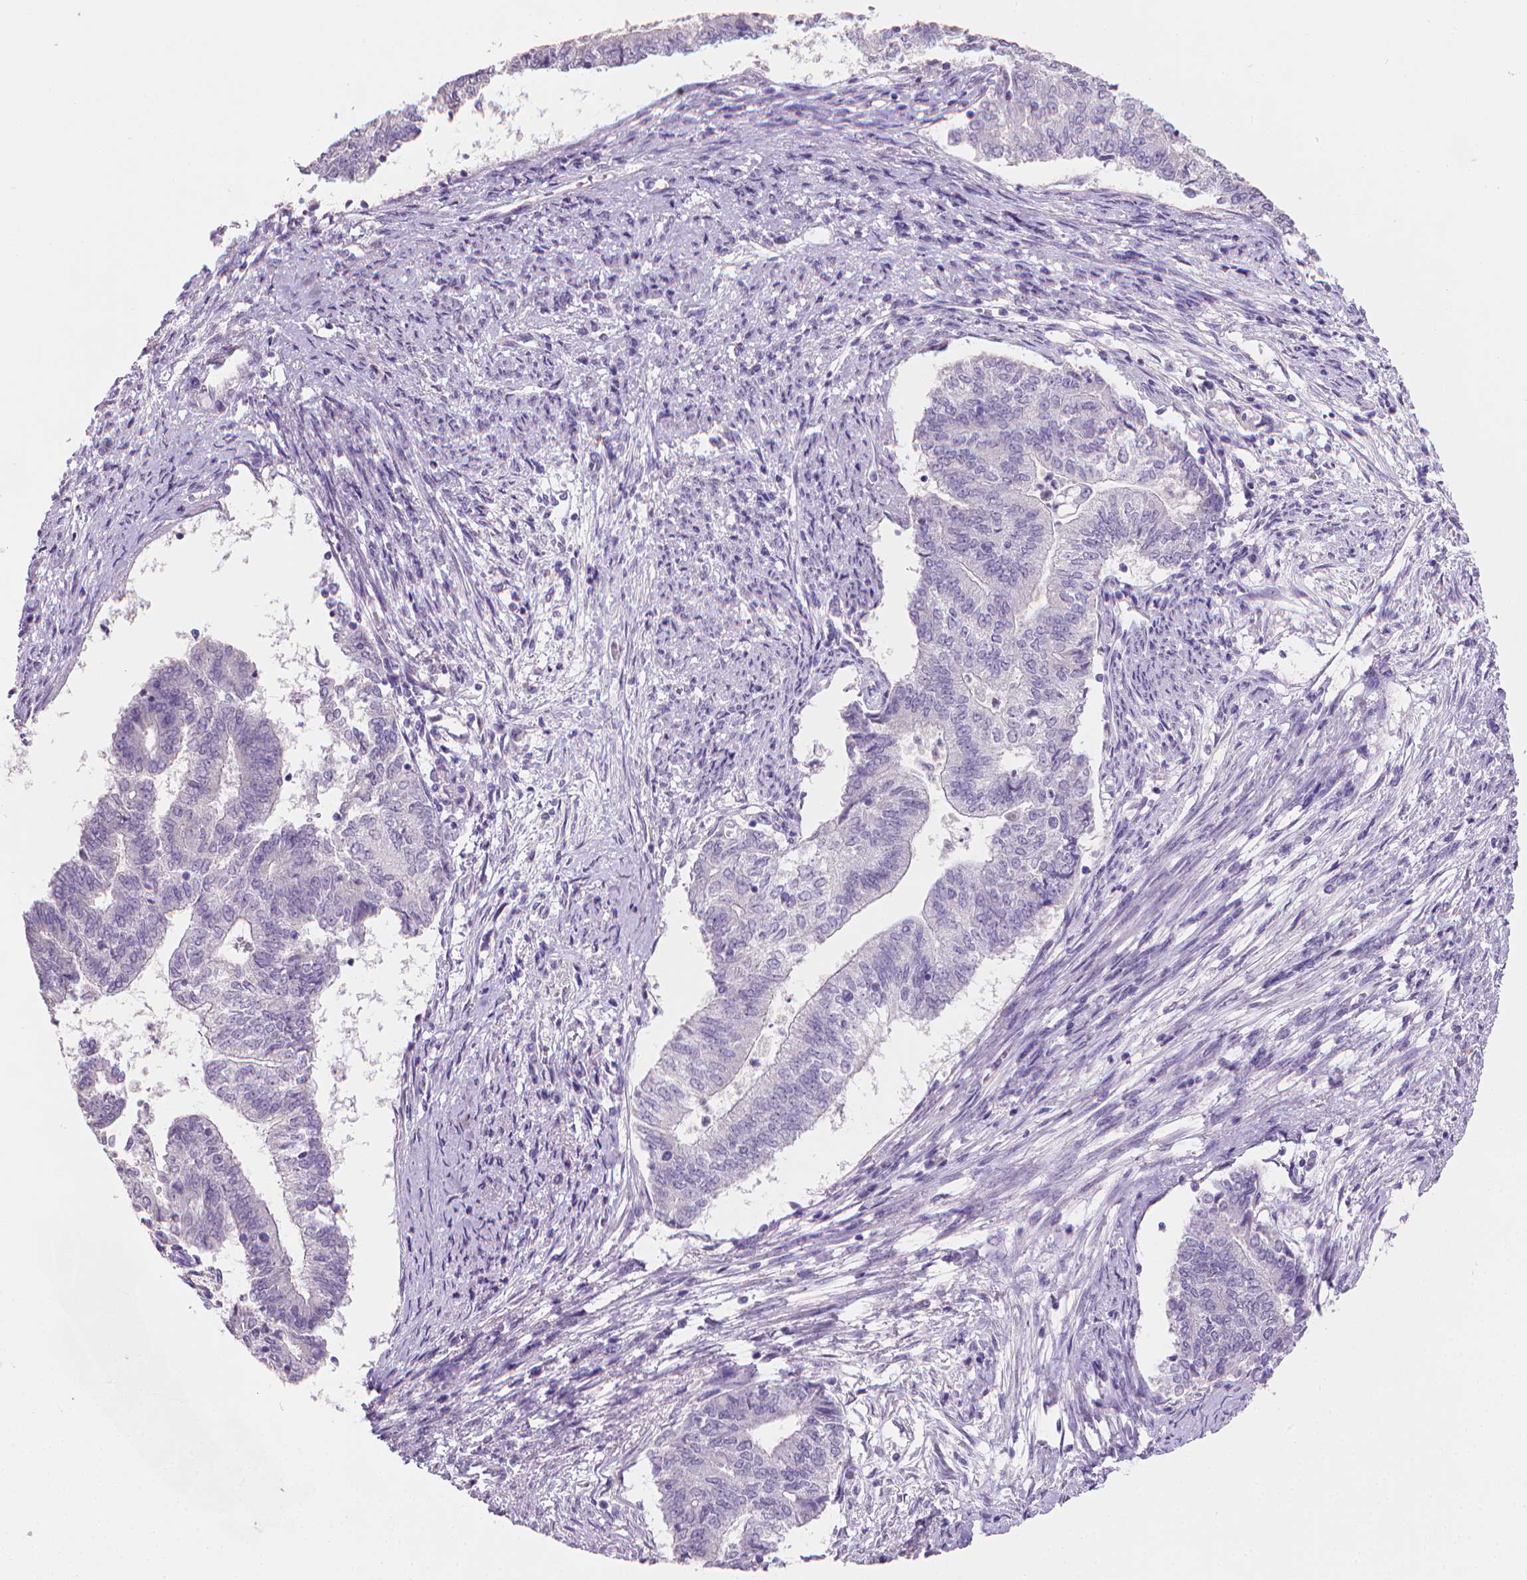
{"staining": {"intensity": "negative", "quantity": "none", "location": "none"}, "tissue": "endometrial cancer", "cell_type": "Tumor cells", "image_type": "cancer", "snomed": [{"axis": "morphology", "description": "Adenocarcinoma, NOS"}, {"axis": "topography", "description": "Endometrium"}], "caption": "Tumor cells show no significant protein staining in endometrial cancer.", "gene": "TNNI2", "patient": {"sex": "female", "age": 65}}